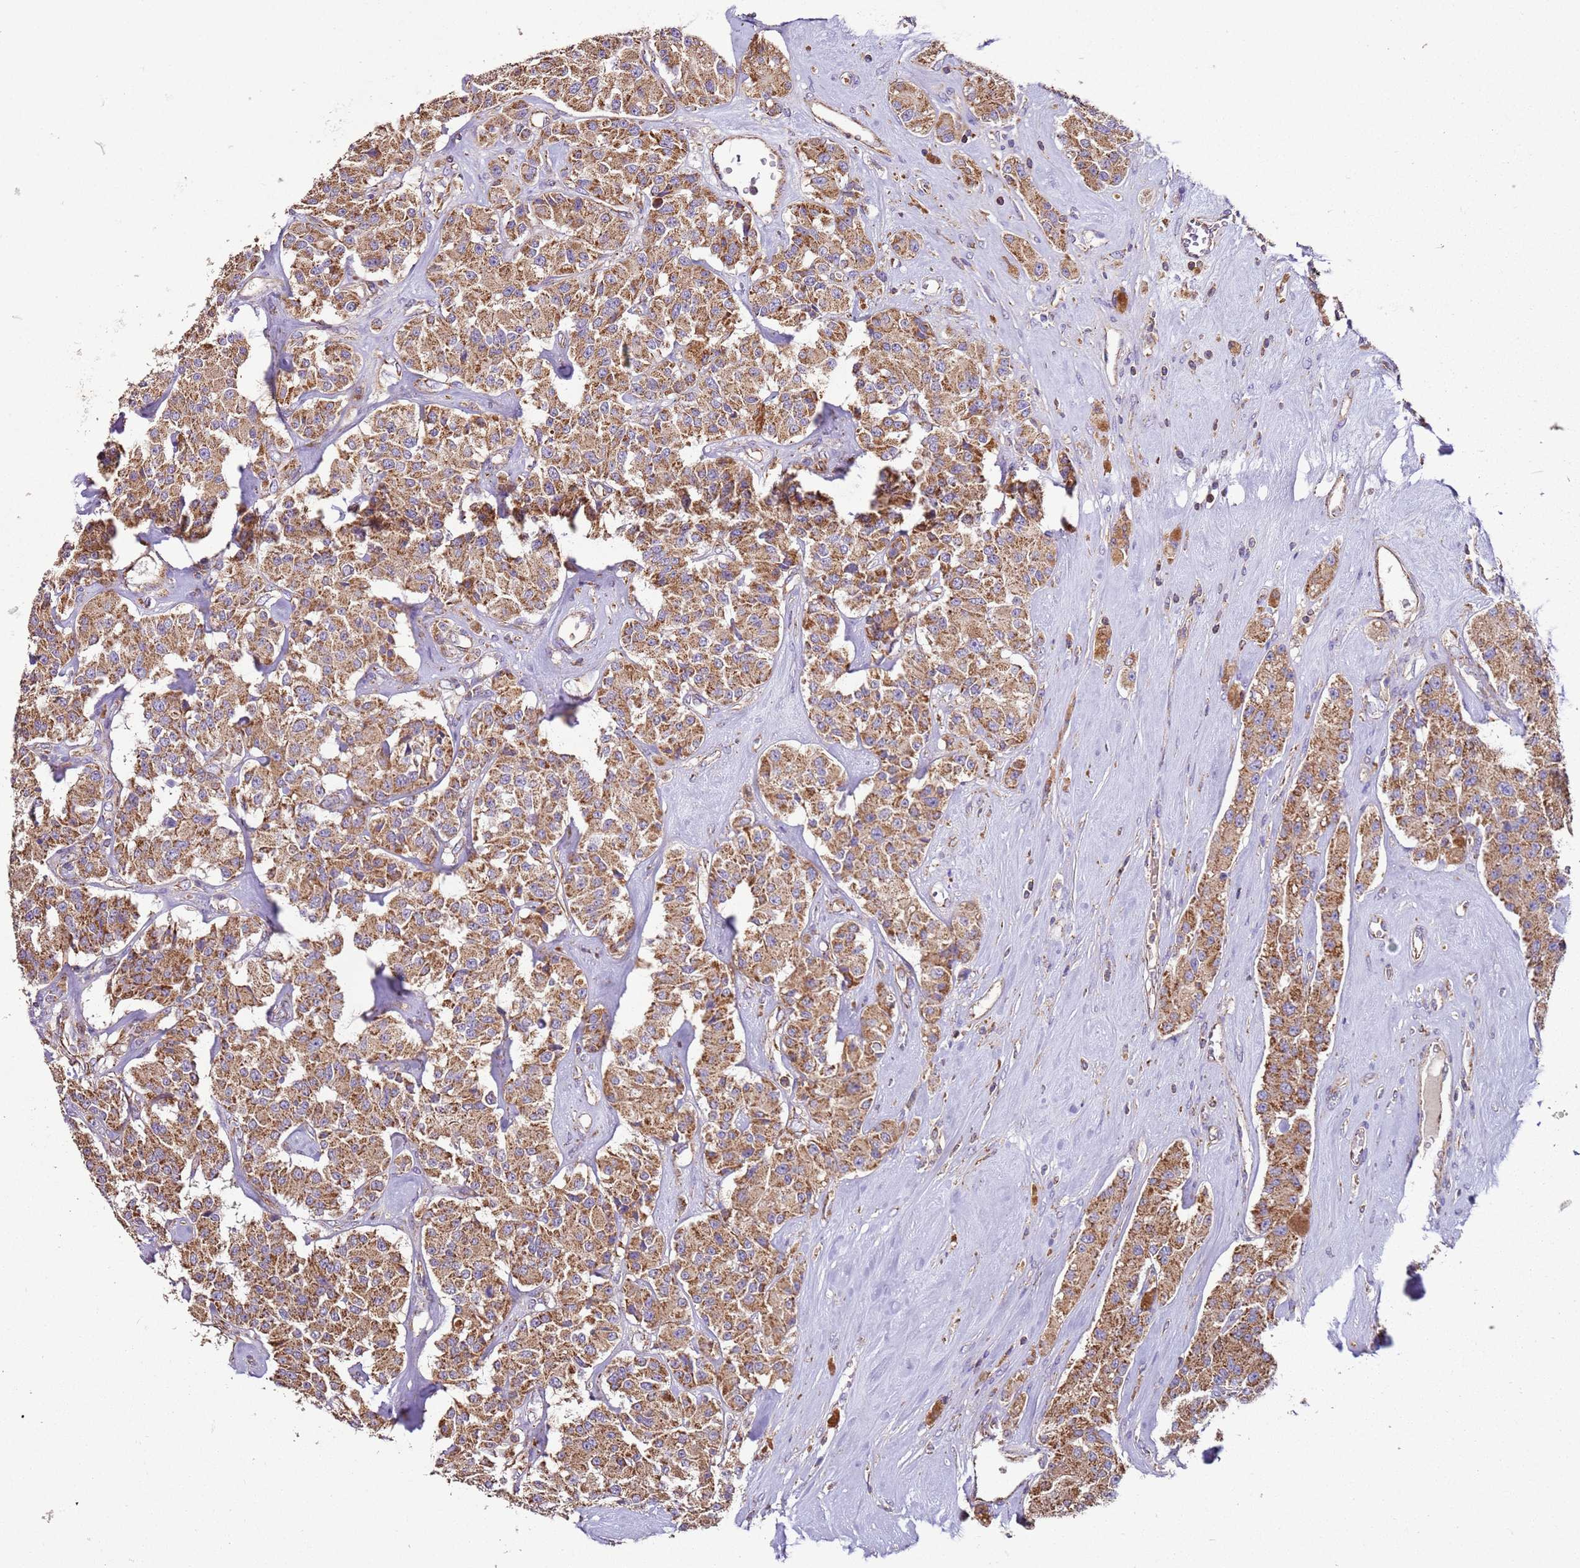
{"staining": {"intensity": "moderate", "quantity": ">75%", "location": "cytoplasmic/membranous"}, "tissue": "carcinoid", "cell_type": "Tumor cells", "image_type": "cancer", "snomed": [{"axis": "morphology", "description": "Carcinoid, malignant, NOS"}, {"axis": "topography", "description": "Pancreas"}], "caption": "High-magnification brightfield microscopy of malignant carcinoid stained with DAB (3,3'-diaminobenzidine) (brown) and counterstained with hematoxylin (blue). tumor cells exhibit moderate cytoplasmic/membranous staining is identified in approximately>75% of cells.", "gene": "RMND5A", "patient": {"sex": "male", "age": 41}}